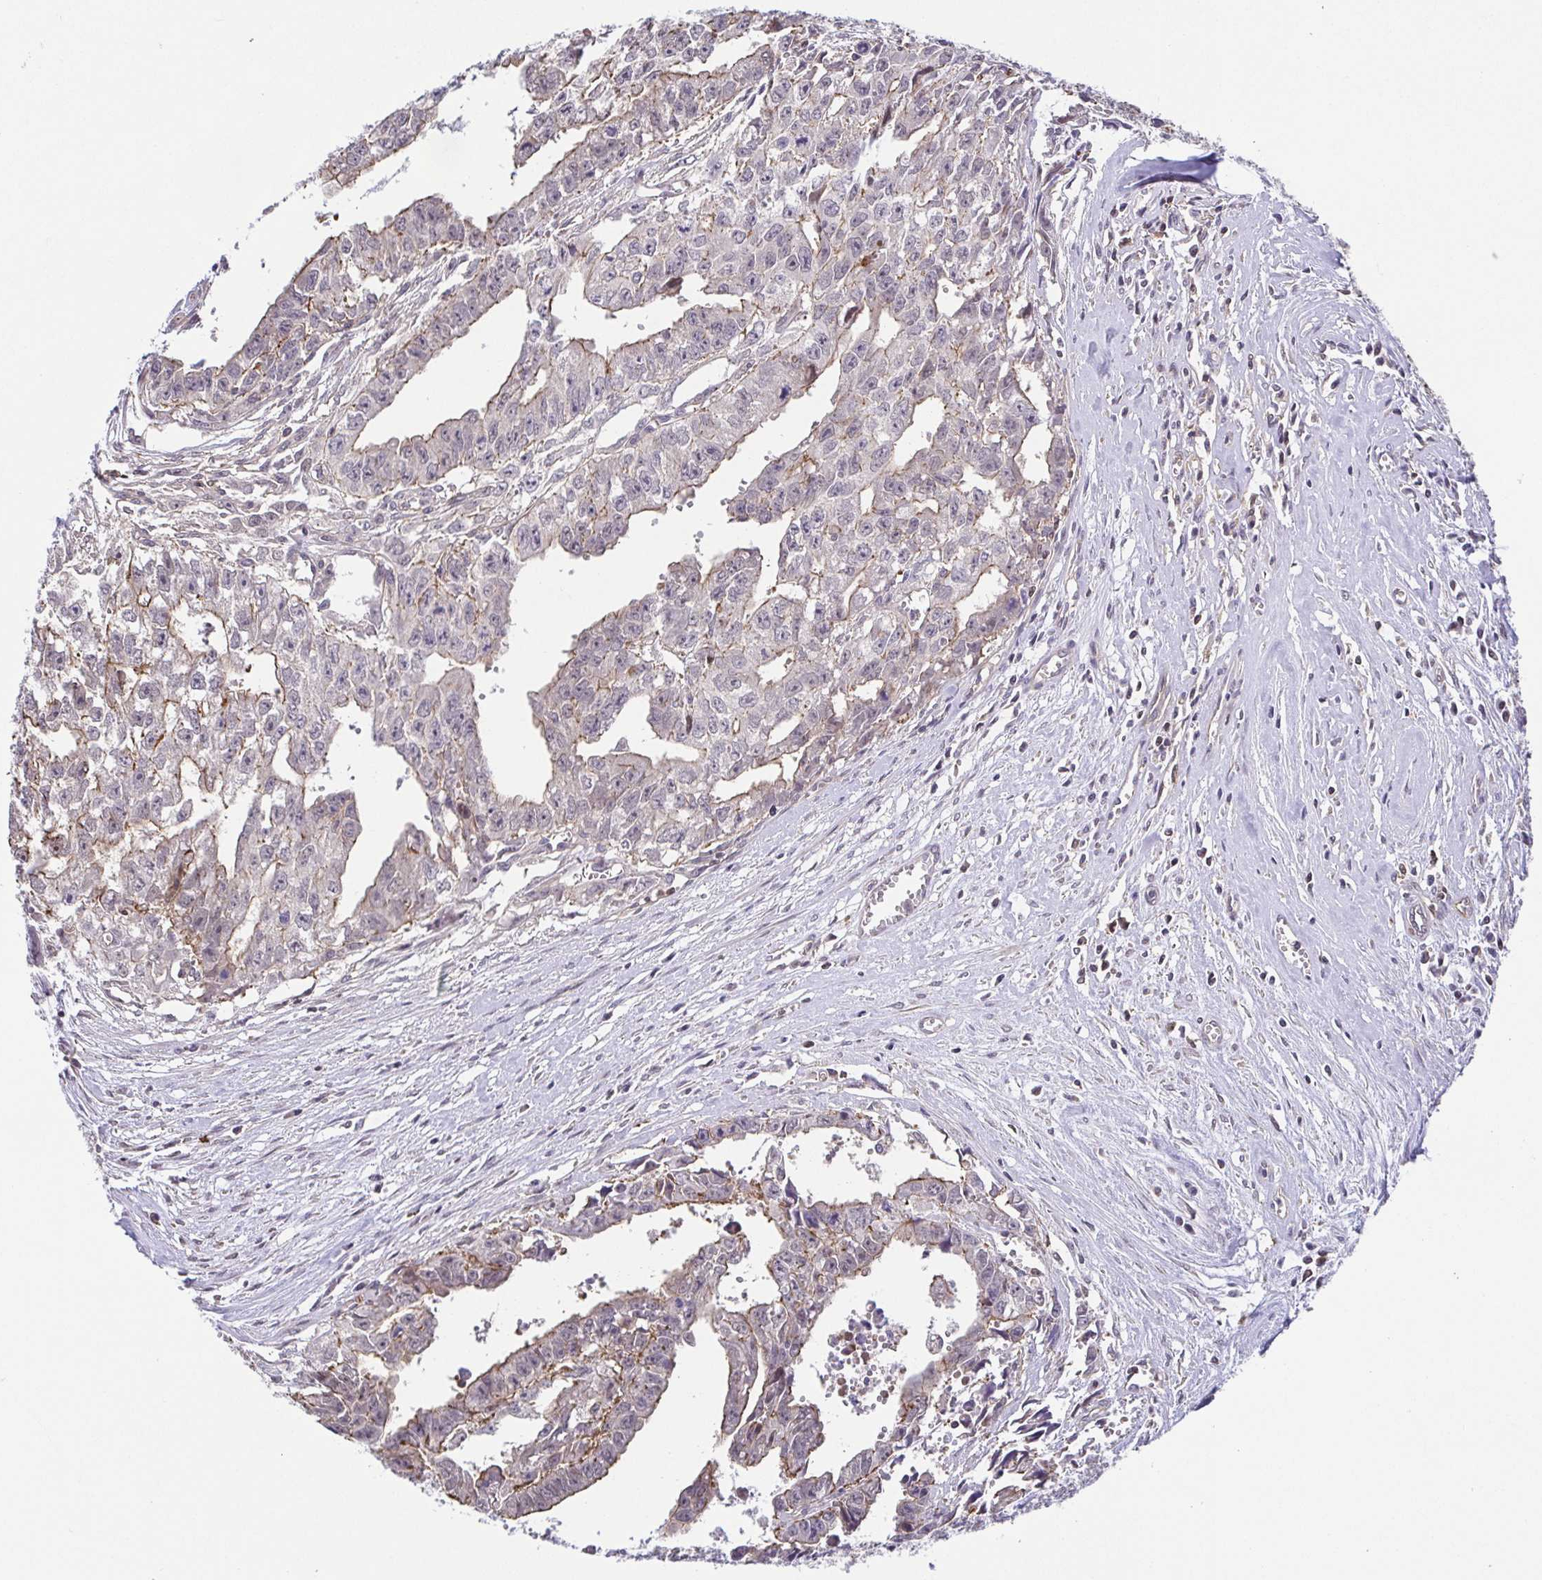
{"staining": {"intensity": "weak", "quantity": "25%-75%", "location": "cytoplasmic/membranous"}, "tissue": "testis cancer", "cell_type": "Tumor cells", "image_type": "cancer", "snomed": [{"axis": "morphology", "description": "Carcinoma, Embryonal, NOS"}, {"axis": "morphology", "description": "Teratoma, malignant, NOS"}, {"axis": "topography", "description": "Testis"}], "caption": "Brown immunohistochemical staining in human teratoma (malignant) (testis) reveals weak cytoplasmic/membranous expression in approximately 25%-75% of tumor cells. Using DAB (brown) and hematoxylin (blue) stains, captured at high magnification using brightfield microscopy.", "gene": "PREPL", "patient": {"sex": "male", "age": 24}}